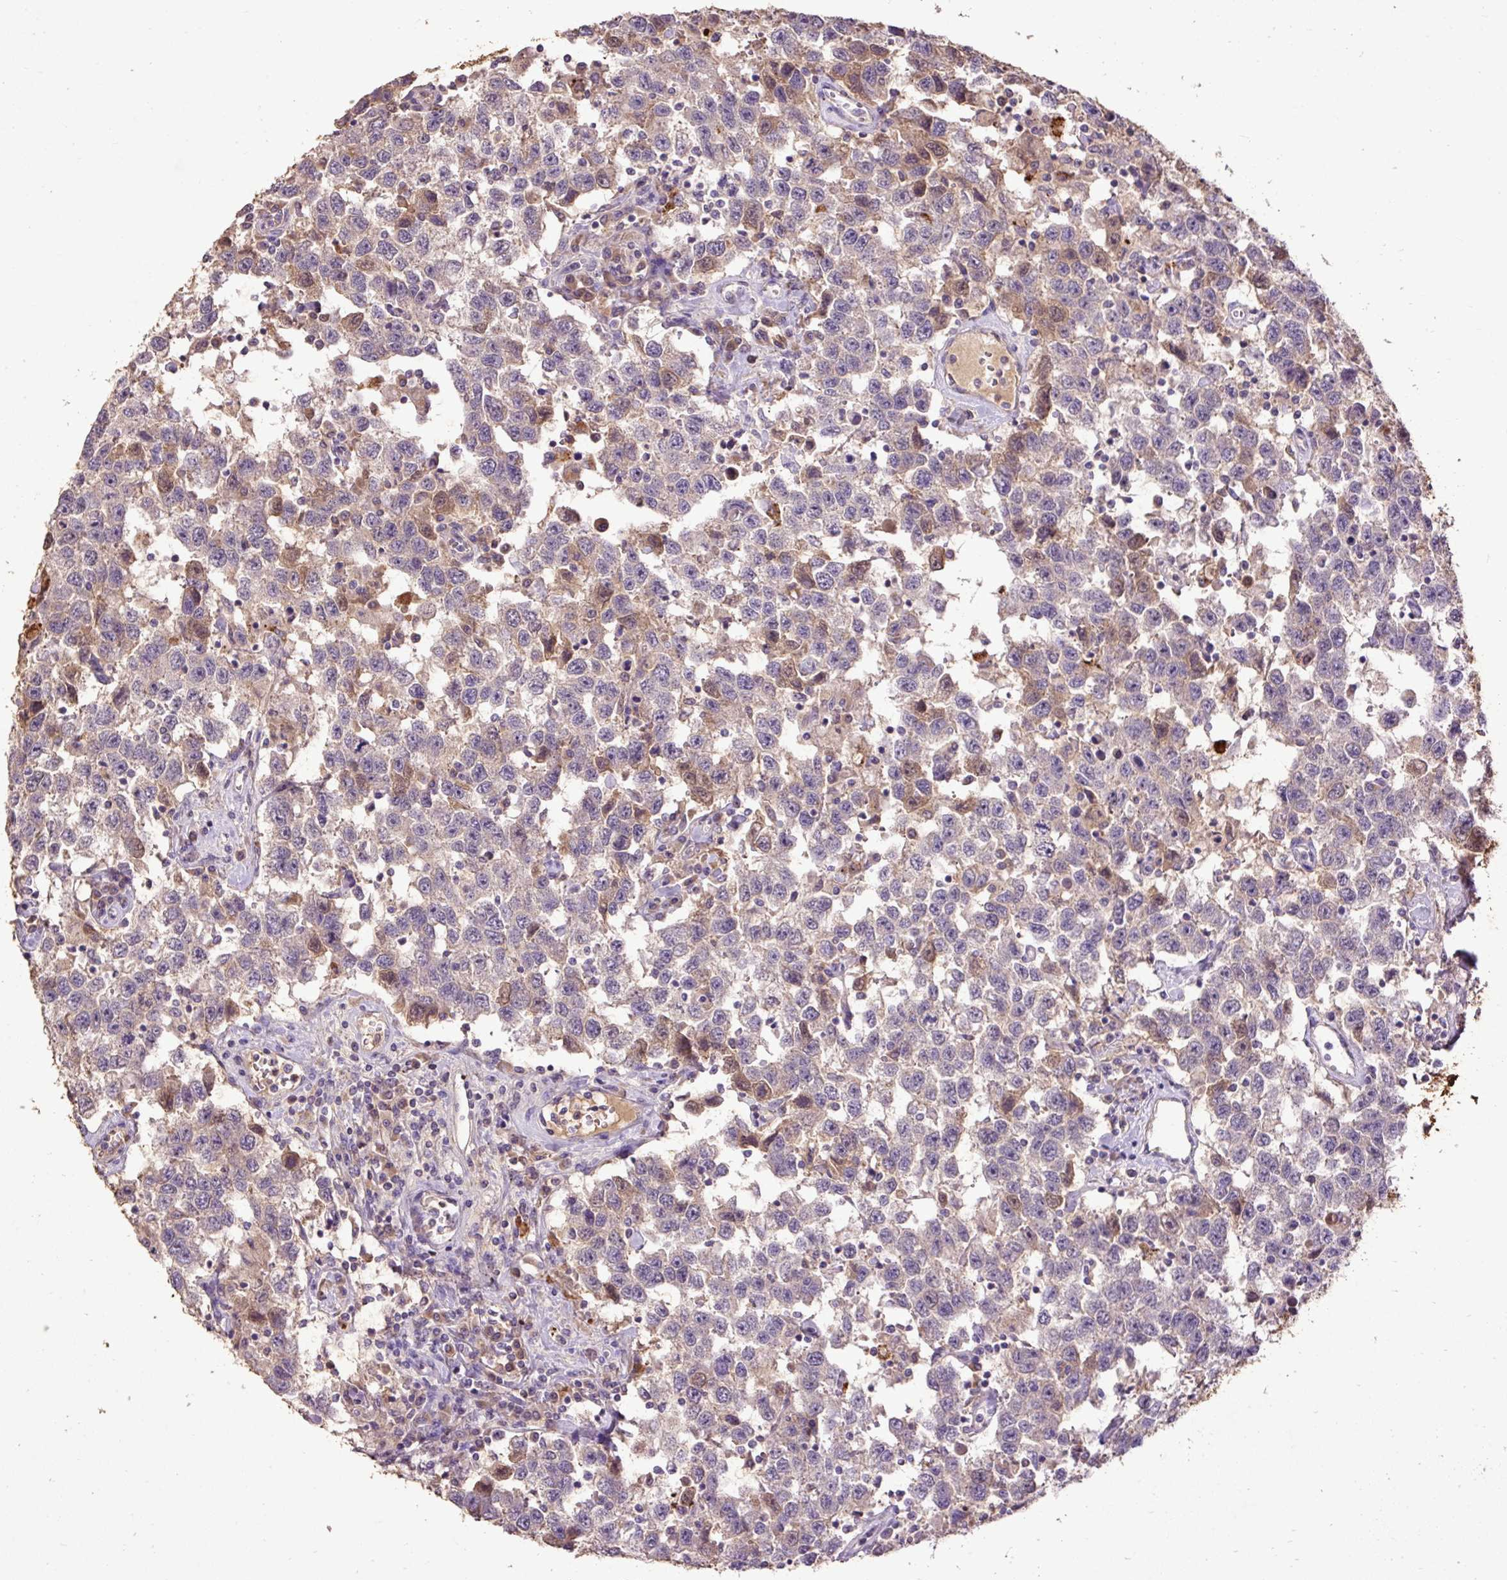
{"staining": {"intensity": "weak", "quantity": "<25%", "location": "cytoplasmic/membranous"}, "tissue": "testis cancer", "cell_type": "Tumor cells", "image_type": "cancer", "snomed": [{"axis": "morphology", "description": "Seminoma, NOS"}, {"axis": "topography", "description": "Testis"}], "caption": "IHC of human seminoma (testis) exhibits no positivity in tumor cells.", "gene": "LRTM2", "patient": {"sex": "male", "age": 41}}